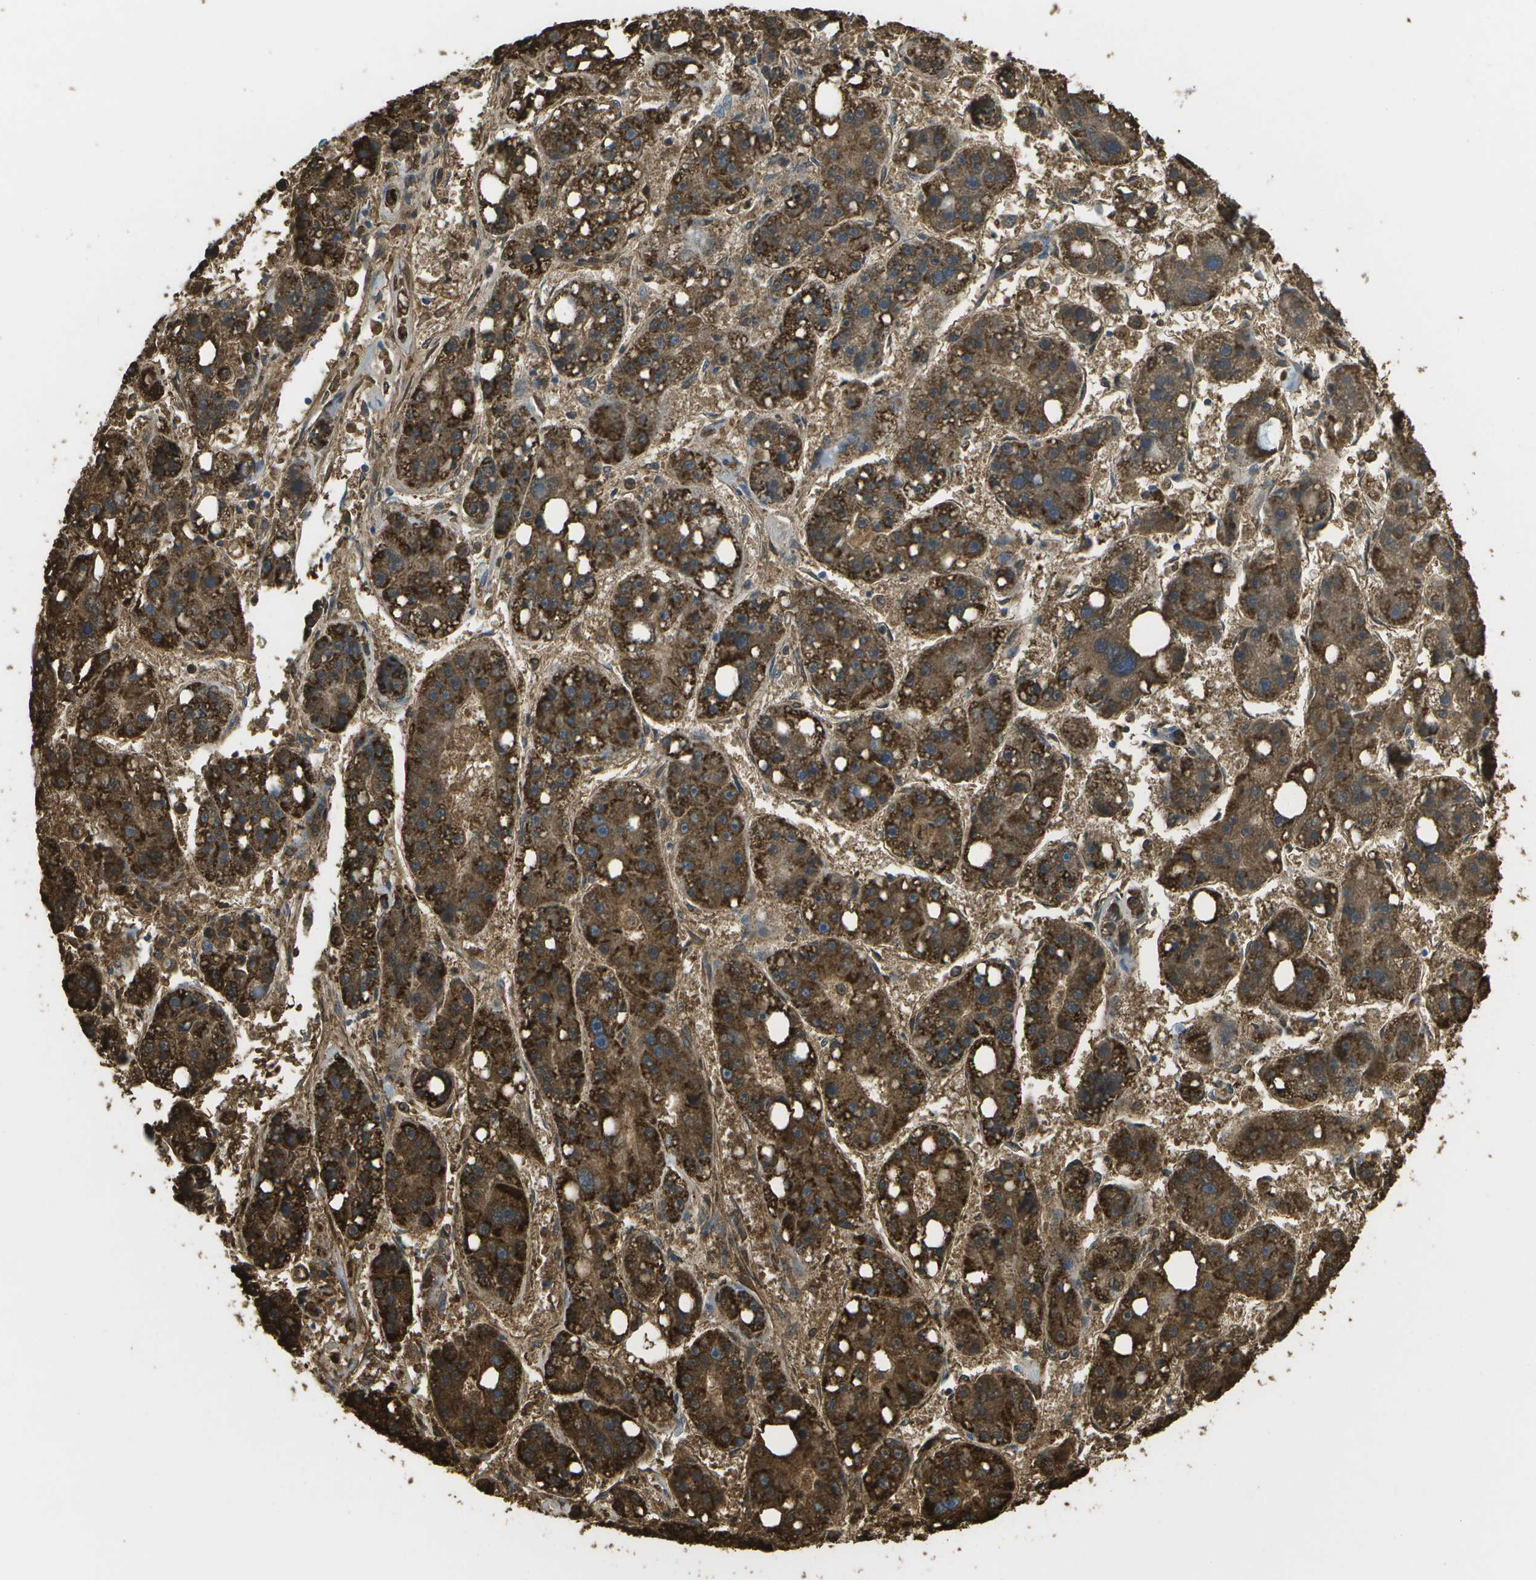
{"staining": {"intensity": "strong", "quantity": ">75%", "location": "cytoplasmic/membranous"}, "tissue": "liver cancer", "cell_type": "Tumor cells", "image_type": "cancer", "snomed": [{"axis": "morphology", "description": "Carcinoma, Hepatocellular, NOS"}, {"axis": "topography", "description": "Liver"}], "caption": "An image showing strong cytoplasmic/membranous staining in approximately >75% of tumor cells in liver cancer (hepatocellular carcinoma), as visualized by brown immunohistochemical staining.", "gene": "CACHD1", "patient": {"sex": "female", "age": 61}}